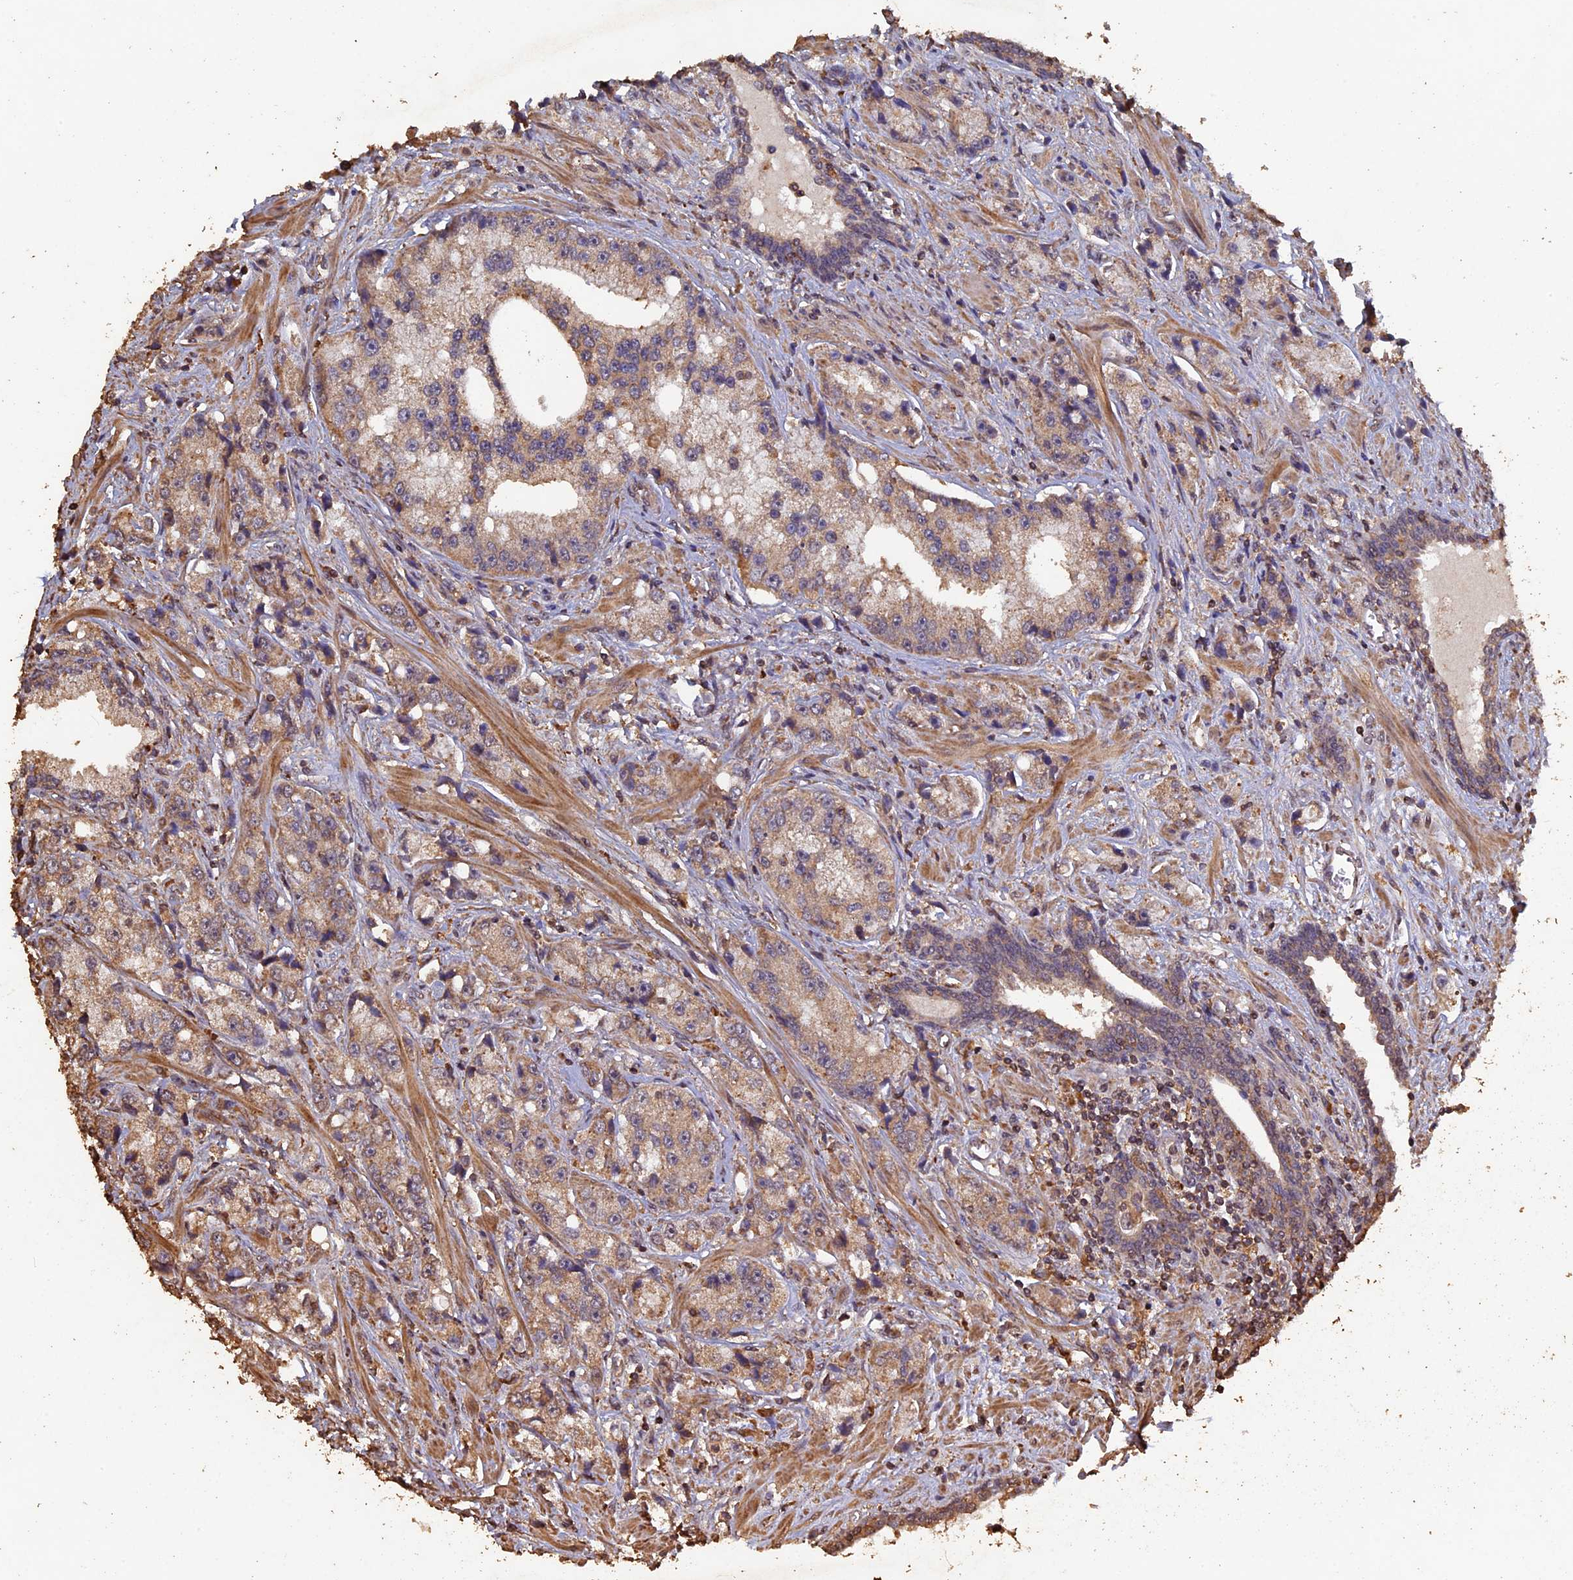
{"staining": {"intensity": "moderate", "quantity": ">75%", "location": "cytoplasmic/membranous"}, "tissue": "prostate cancer", "cell_type": "Tumor cells", "image_type": "cancer", "snomed": [{"axis": "morphology", "description": "Adenocarcinoma, High grade"}, {"axis": "topography", "description": "Prostate"}], "caption": "The immunohistochemical stain highlights moderate cytoplasmic/membranous positivity in tumor cells of prostate cancer tissue.", "gene": "HUNK", "patient": {"sex": "male", "age": 74}}